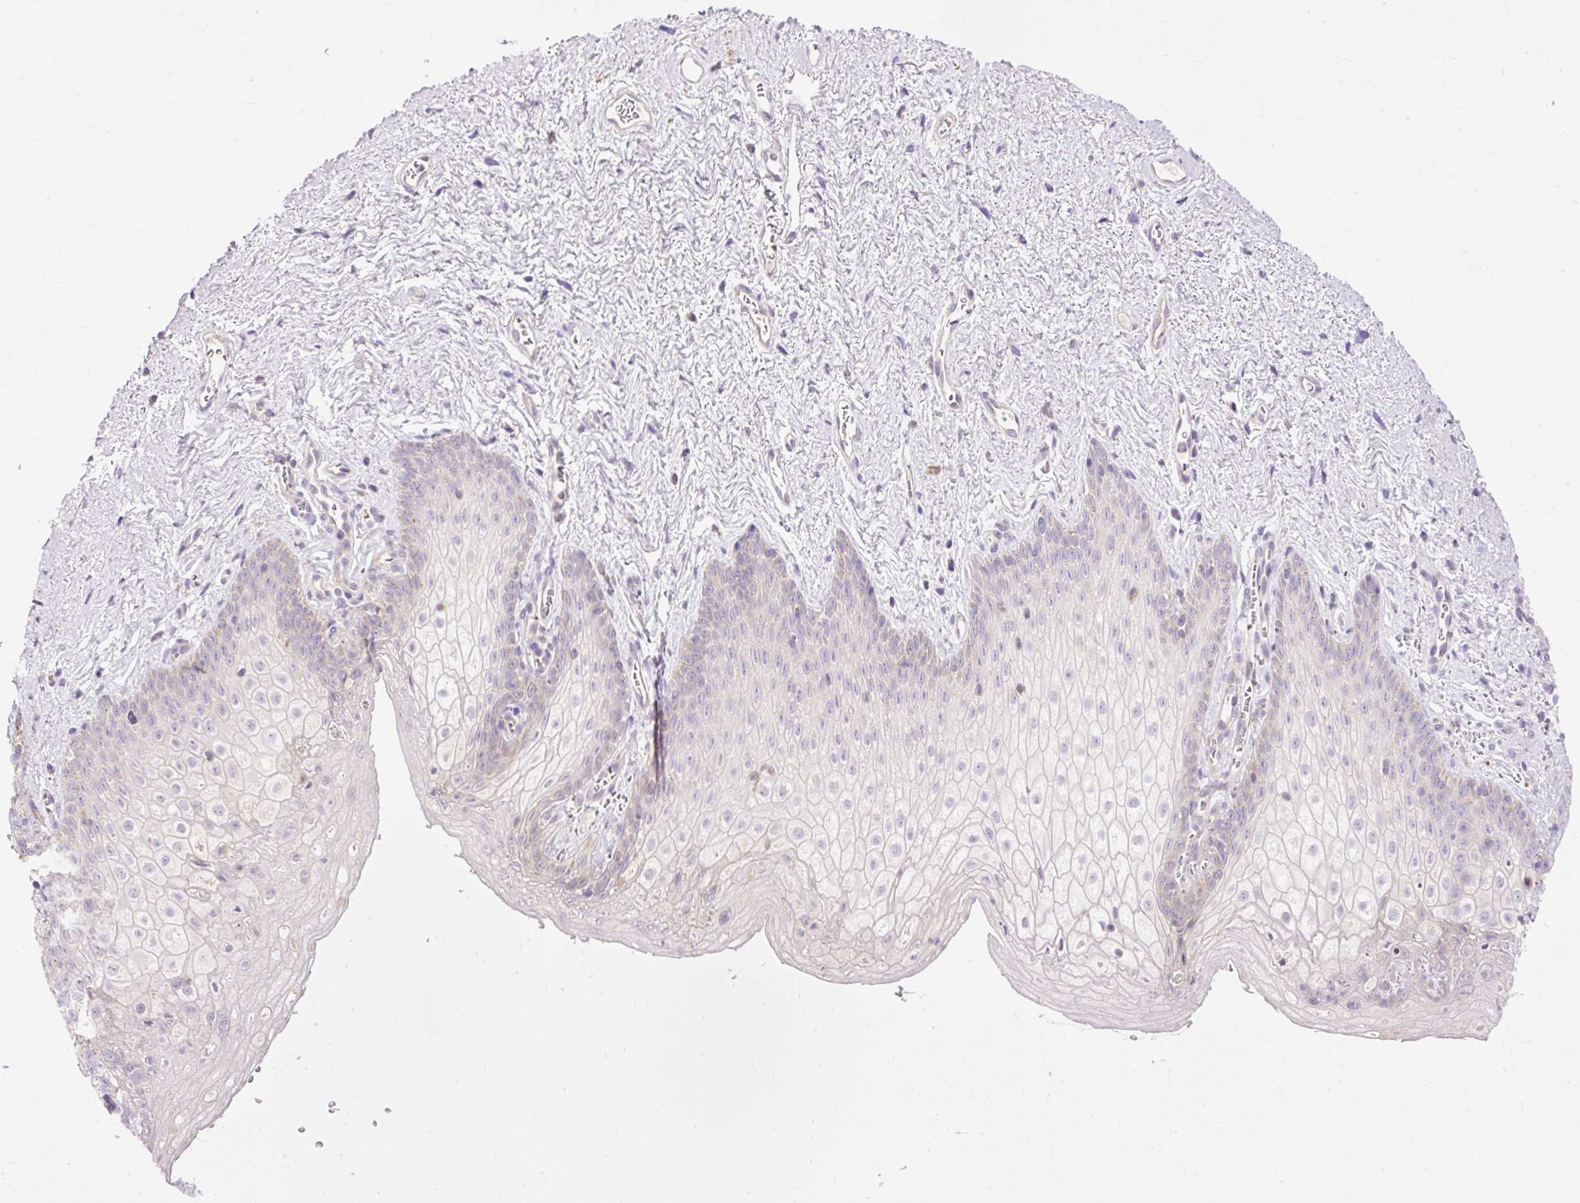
{"staining": {"intensity": "negative", "quantity": "none", "location": "none"}, "tissue": "vagina", "cell_type": "Squamous epithelial cells", "image_type": "normal", "snomed": [{"axis": "morphology", "description": "Normal tissue, NOS"}, {"axis": "topography", "description": "Vulva"}, {"axis": "topography", "description": "Vagina"}, {"axis": "topography", "description": "Peripheral nerve tissue"}], "caption": "The micrograph reveals no significant positivity in squamous epithelial cells of vagina. (Stains: DAB IHC with hematoxylin counter stain, Microscopy: brightfield microscopy at high magnification).", "gene": "IMMT", "patient": {"sex": "female", "age": 66}}